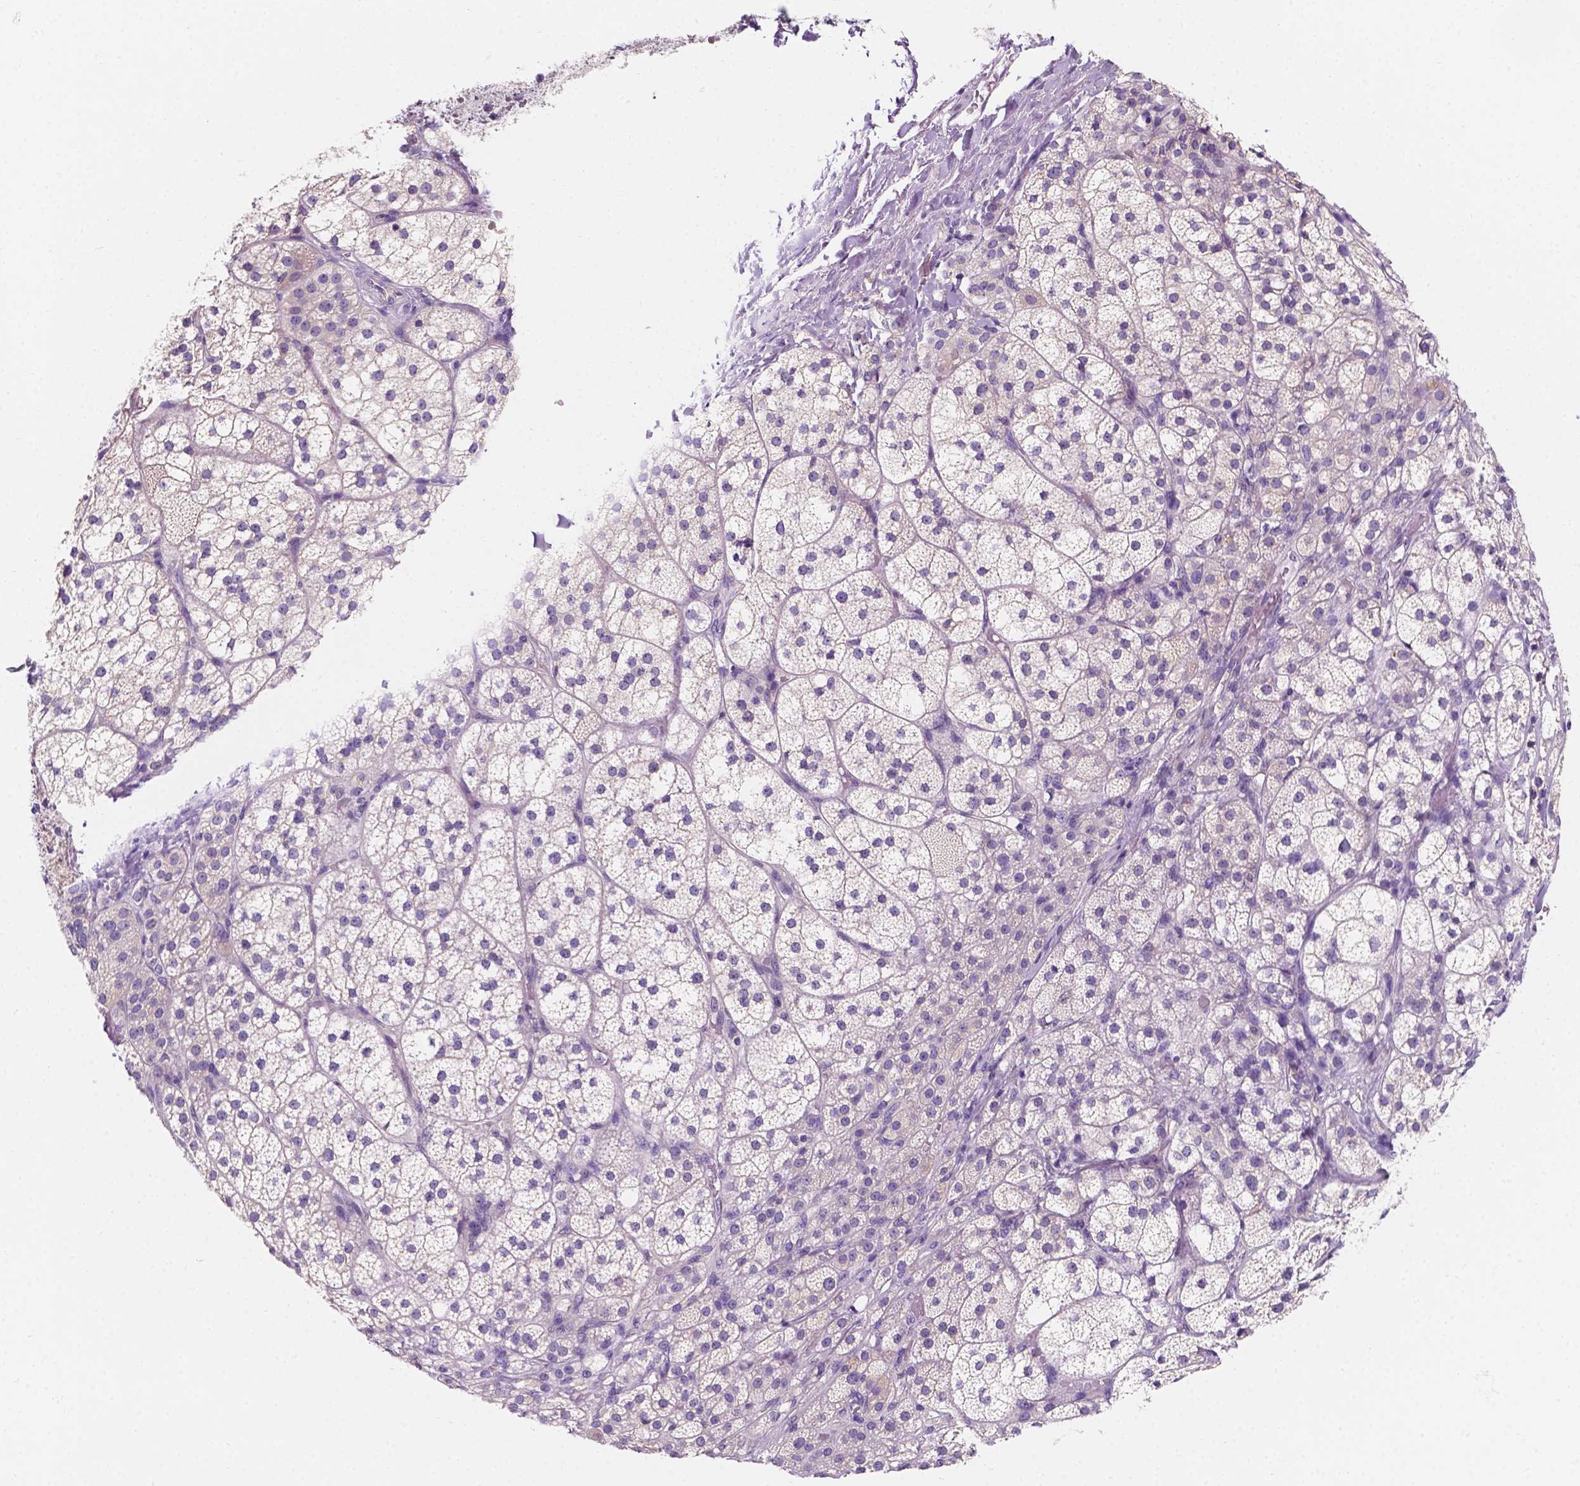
{"staining": {"intensity": "negative", "quantity": "none", "location": "none"}, "tissue": "adrenal gland", "cell_type": "Glandular cells", "image_type": "normal", "snomed": [{"axis": "morphology", "description": "Normal tissue, NOS"}, {"axis": "topography", "description": "Adrenal gland"}], "caption": "The IHC histopathology image has no significant expression in glandular cells of adrenal gland. Nuclei are stained in blue.", "gene": "SIRT2", "patient": {"sex": "female", "age": 60}}